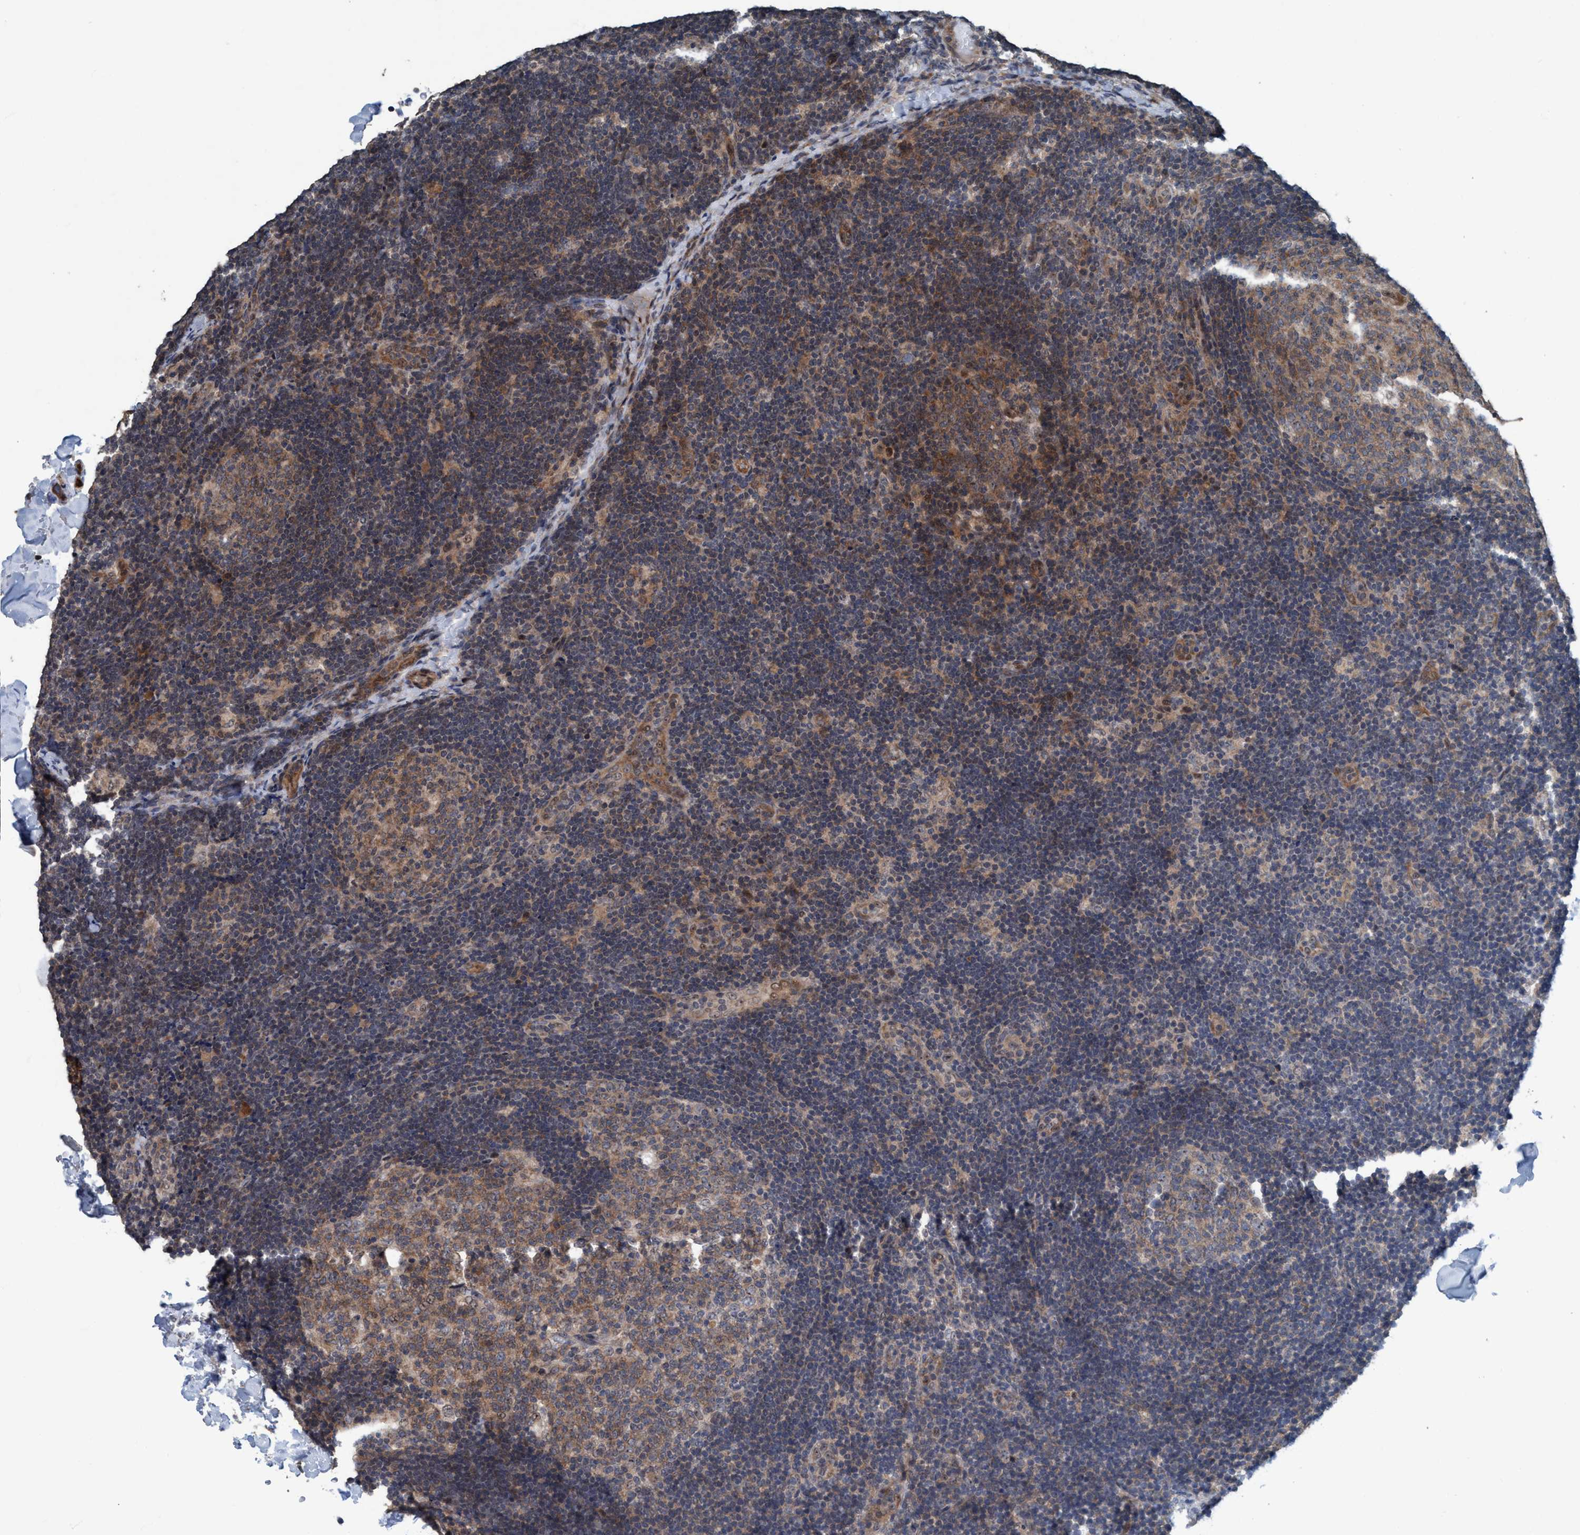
{"staining": {"intensity": "moderate", "quantity": ">75%", "location": "cytoplasmic/membranous"}, "tissue": "lymph node", "cell_type": "Germinal center cells", "image_type": "normal", "snomed": [{"axis": "morphology", "description": "Normal tissue, NOS"}, {"axis": "topography", "description": "Lymph node"}], "caption": "Benign lymph node was stained to show a protein in brown. There is medium levels of moderate cytoplasmic/membranous staining in about >75% of germinal center cells. (Brightfield microscopy of DAB IHC at high magnification).", "gene": "NISCH", "patient": {"sex": "female", "age": 14}}